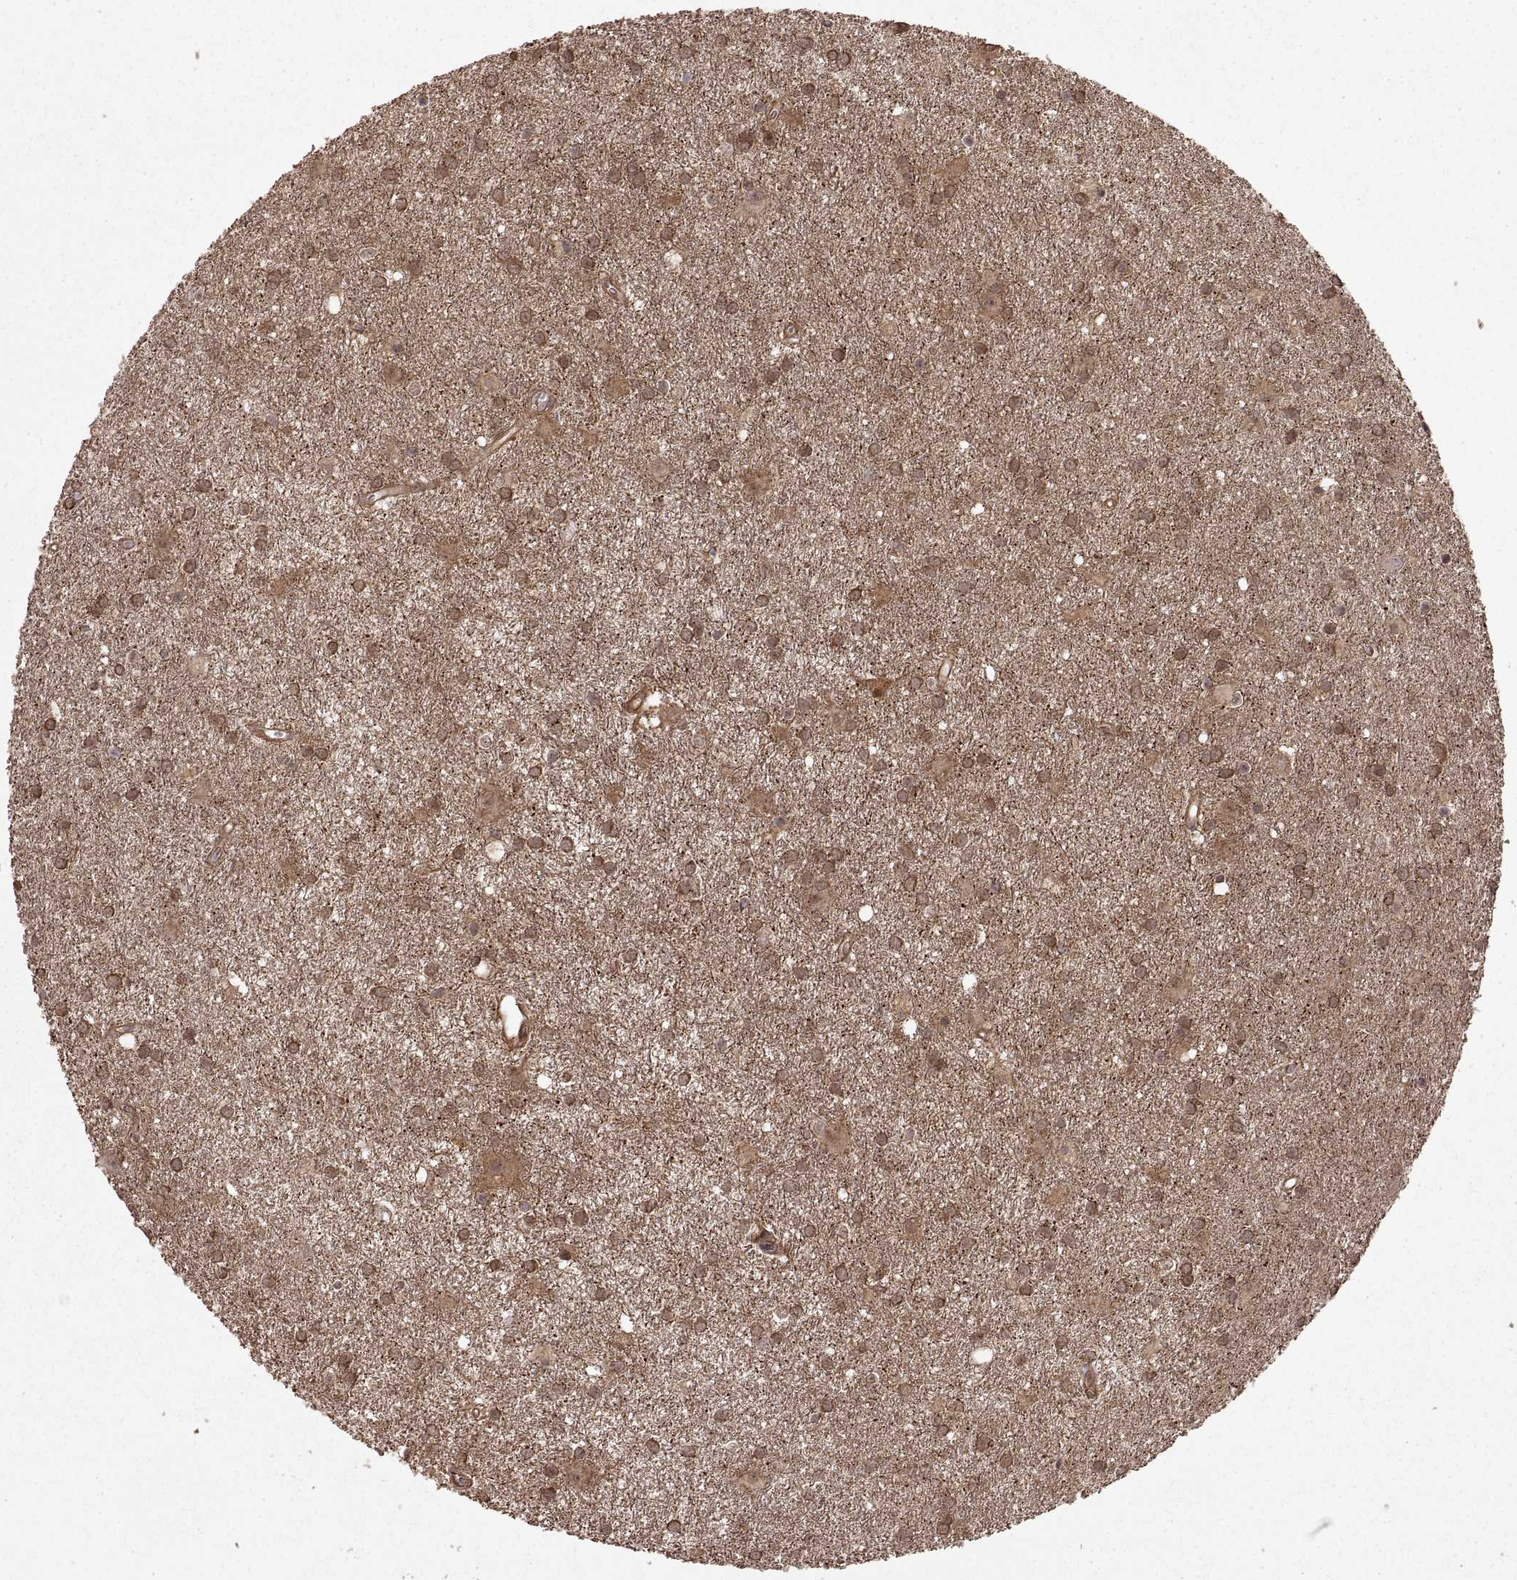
{"staining": {"intensity": "moderate", "quantity": ">75%", "location": "cytoplasmic/membranous"}, "tissue": "glioma", "cell_type": "Tumor cells", "image_type": "cancer", "snomed": [{"axis": "morphology", "description": "Glioma, malignant, Low grade"}, {"axis": "topography", "description": "Brain"}], "caption": "This photomicrograph displays immunohistochemistry staining of glioma, with medium moderate cytoplasmic/membranous staining in approximately >75% of tumor cells.", "gene": "DEDD", "patient": {"sex": "male", "age": 58}}